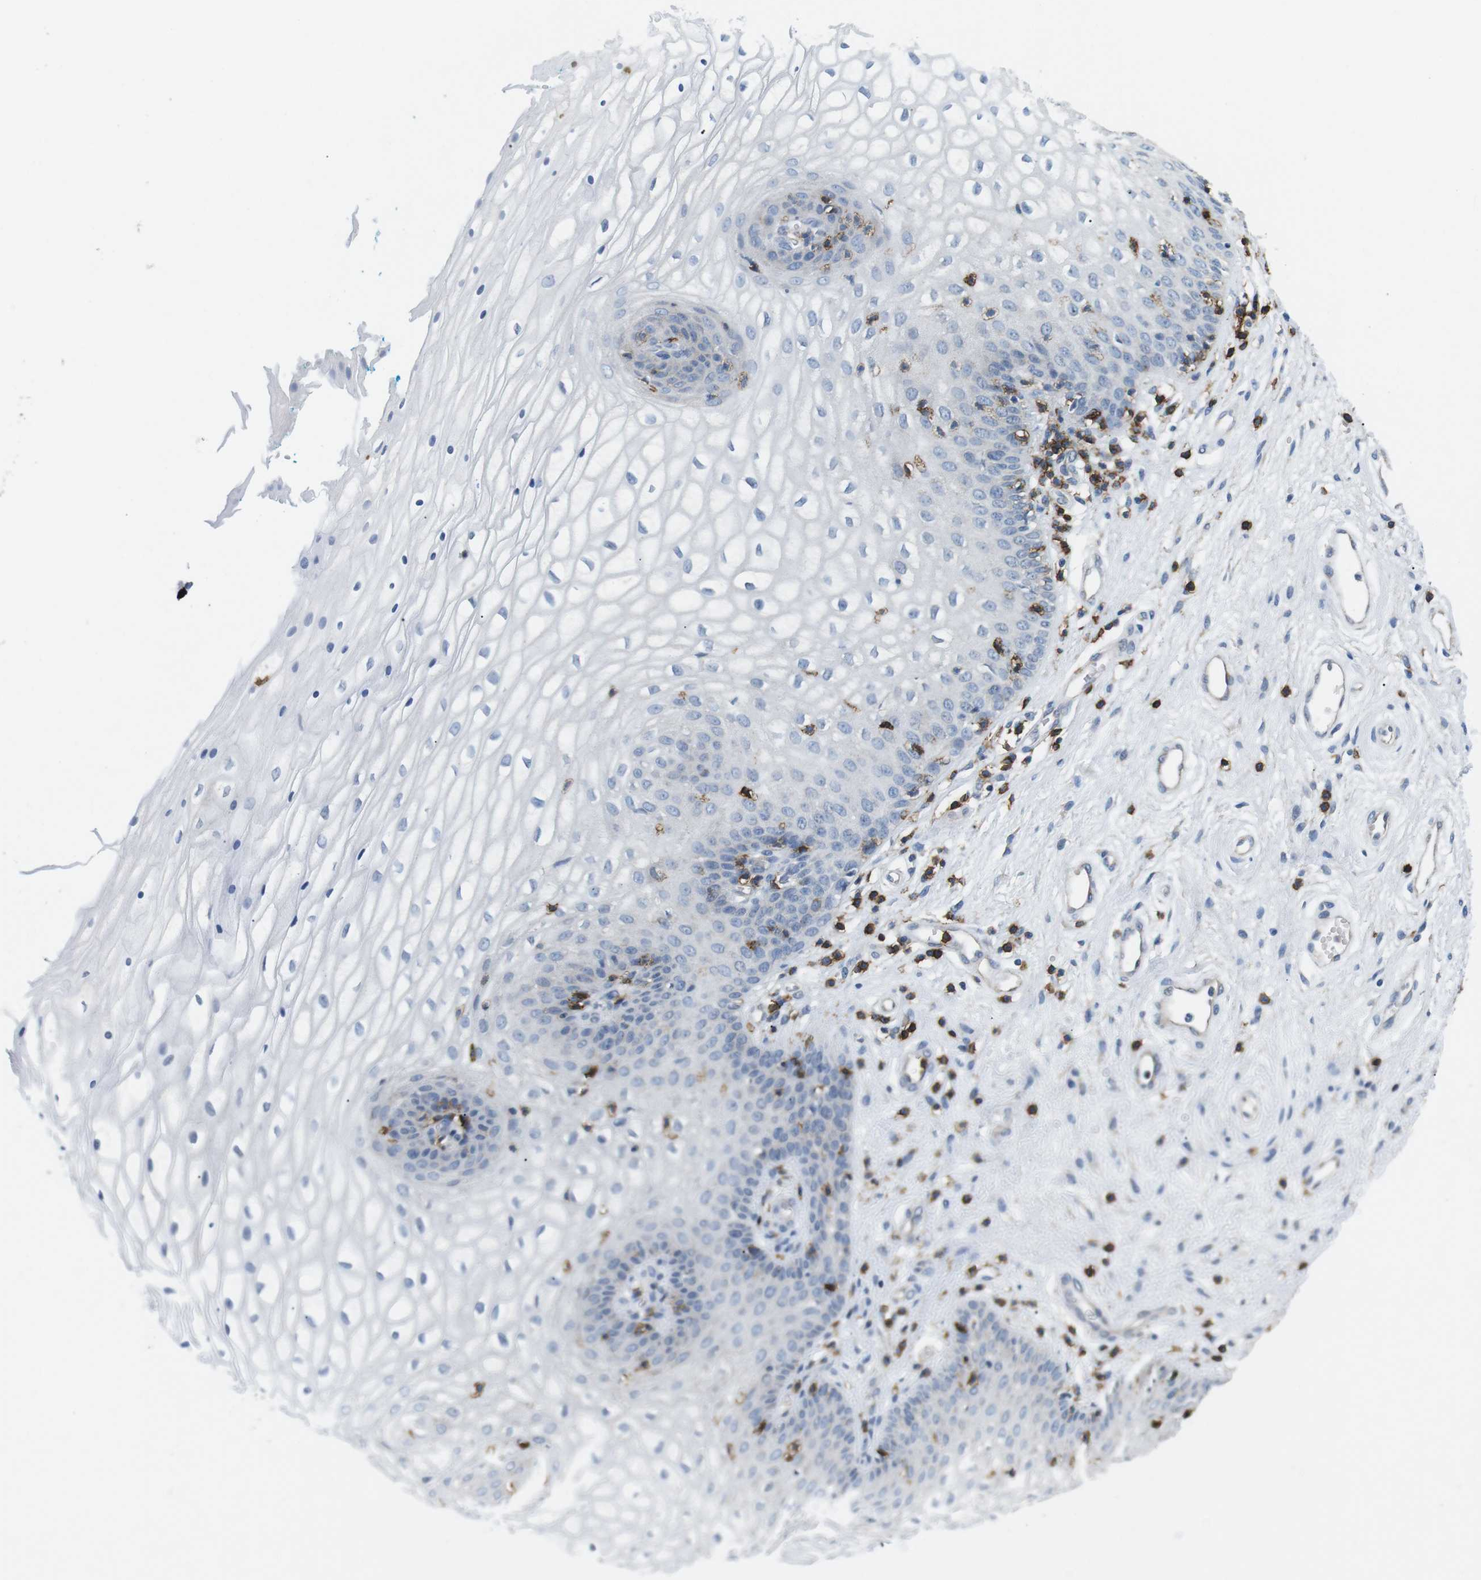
{"staining": {"intensity": "negative", "quantity": "none", "location": "none"}, "tissue": "vagina", "cell_type": "Squamous epithelial cells", "image_type": "normal", "snomed": [{"axis": "morphology", "description": "Normal tissue, NOS"}, {"axis": "topography", "description": "Vagina"}], "caption": "This is an IHC histopathology image of benign human vagina. There is no positivity in squamous epithelial cells.", "gene": "CD6", "patient": {"sex": "female", "age": 34}}